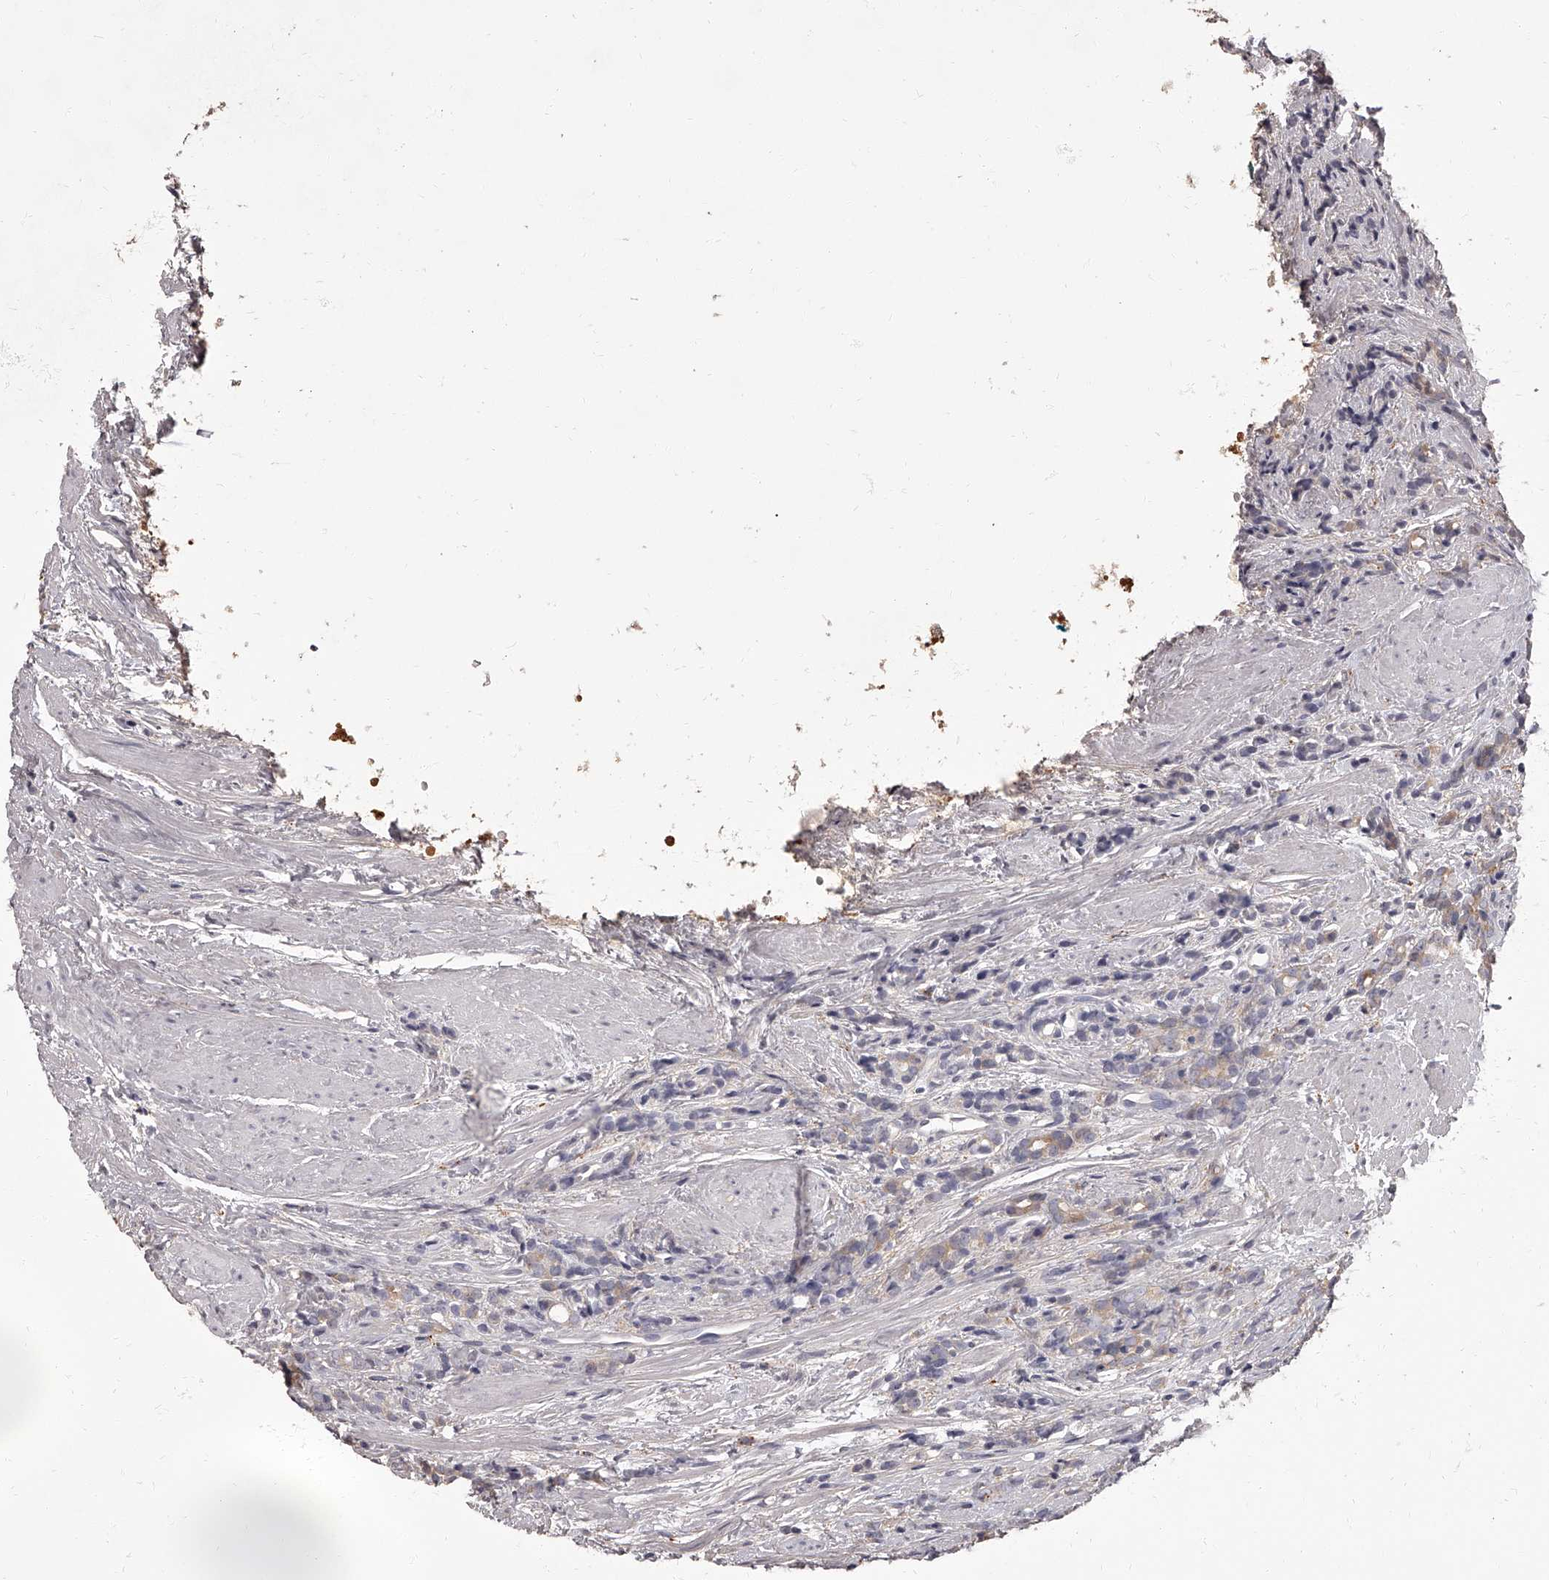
{"staining": {"intensity": "weak", "quantity": "<25%", "location": "cytoplasmic/membranous"}, "tissue": "prostate cancer", "cell_type": "Tumor cells", "image_type": "cancer", "snomed": [{"axis": "morphology", "description": "Adenocarcinoma, High grade"}, {"axis": "topography", "description": "Prostate"}], "caption": "Immunohistochemistry (IHC) of human prostate cancer (adenocarcinoma (high-grade)) reveals no expression in tumor cells. The staining is performed using DAB brown chromogen with nuclei counter-stained in using hematoxylin.", "gene": "APEH", "patient": {"sex": "male", "age": 62}}